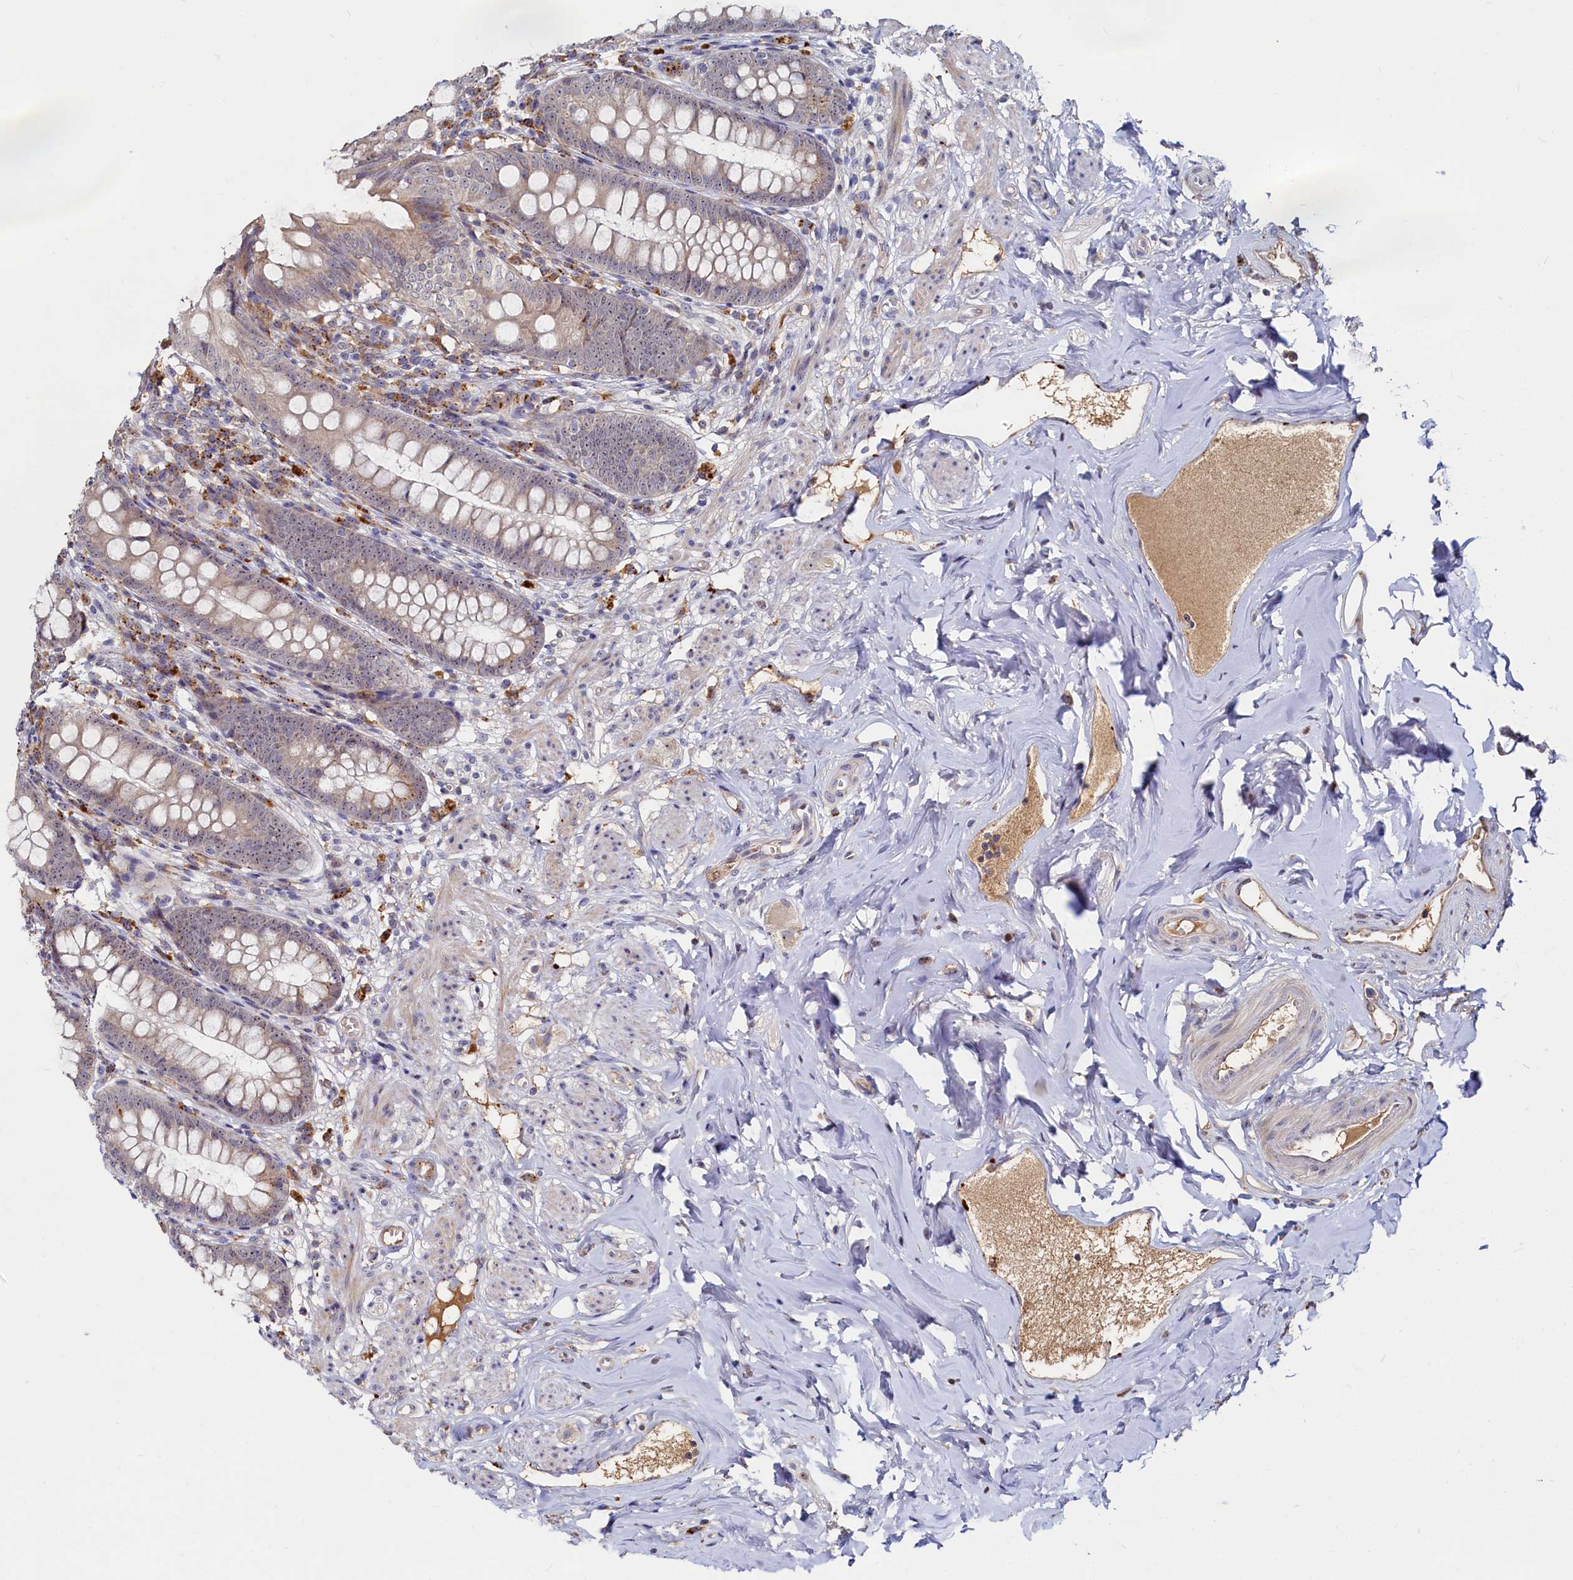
{"staining": {"intensity": "moderate", "quantity": "<25%", "location": "nuclear"}, "tissue": "appendix", "cell_type": "Glandular cells", "image_type": "normal", "snomed": [{"axis": "morphology", "description": "Normal tissue, NOS"}, {"axis": "topography", "description": "Appendix"}], "caption": "The immunohistochemical stain shows moderate nuclear staining in glandular cells of benign appendix.", "gene": "RGS7BP", "patient": {"sex": "female", "age": 51}}